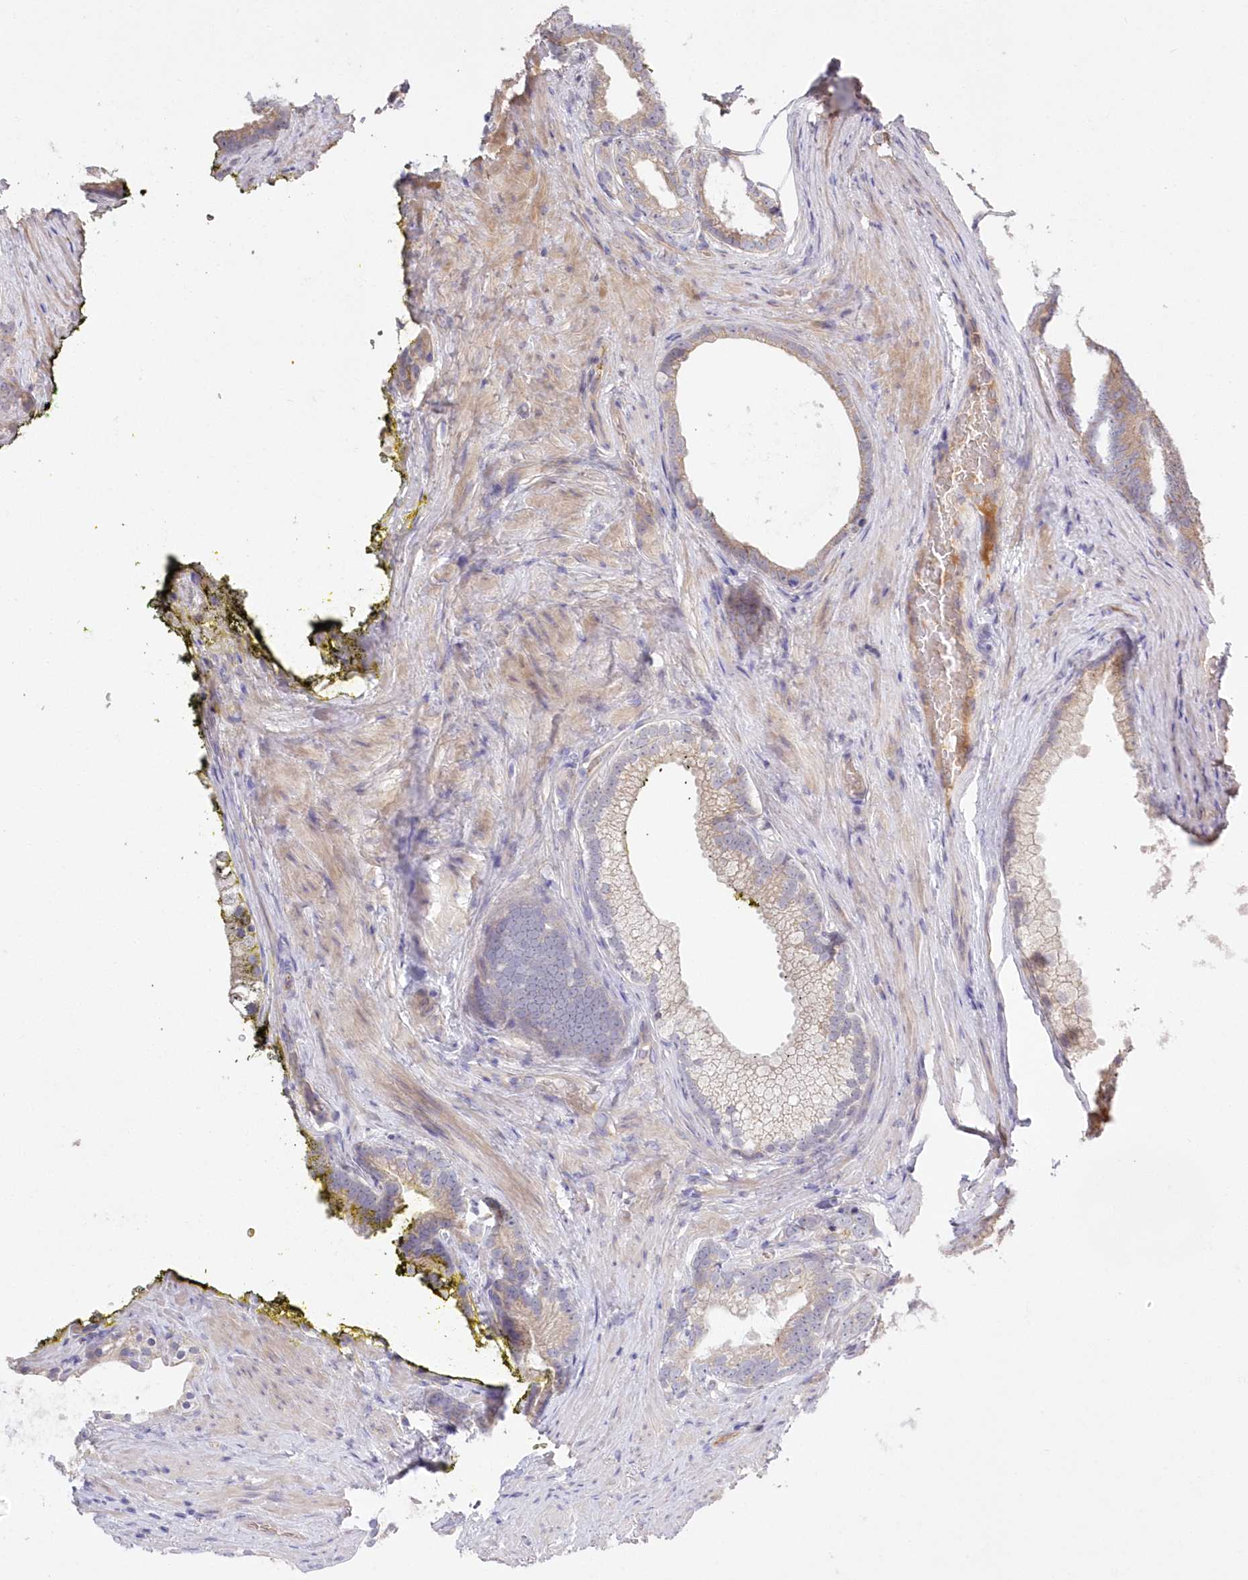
{"staining": {"intensity": "weak", "quantity": "25%-75%", "location": "cytoplasmic/membranous"}, "tissue": "prostate cancer", "cell_type": "Tumor cells", "image_type": "cancer", "snomed": [{"axis": "morphology", "description": "Adenocarcinoma, Low grade"}, {"axis": "topography", "description": "Prostate"}], "caption": "This is a photomicrograph of immunohistochemistry staining of prostate cancer (adenocarcinoma (low-grade)), which shows weak staining in the cytoplasmic/membranous of tumor cells.", "gene": "WBP1L", "patient": {"sex": "male", "age": 71}}